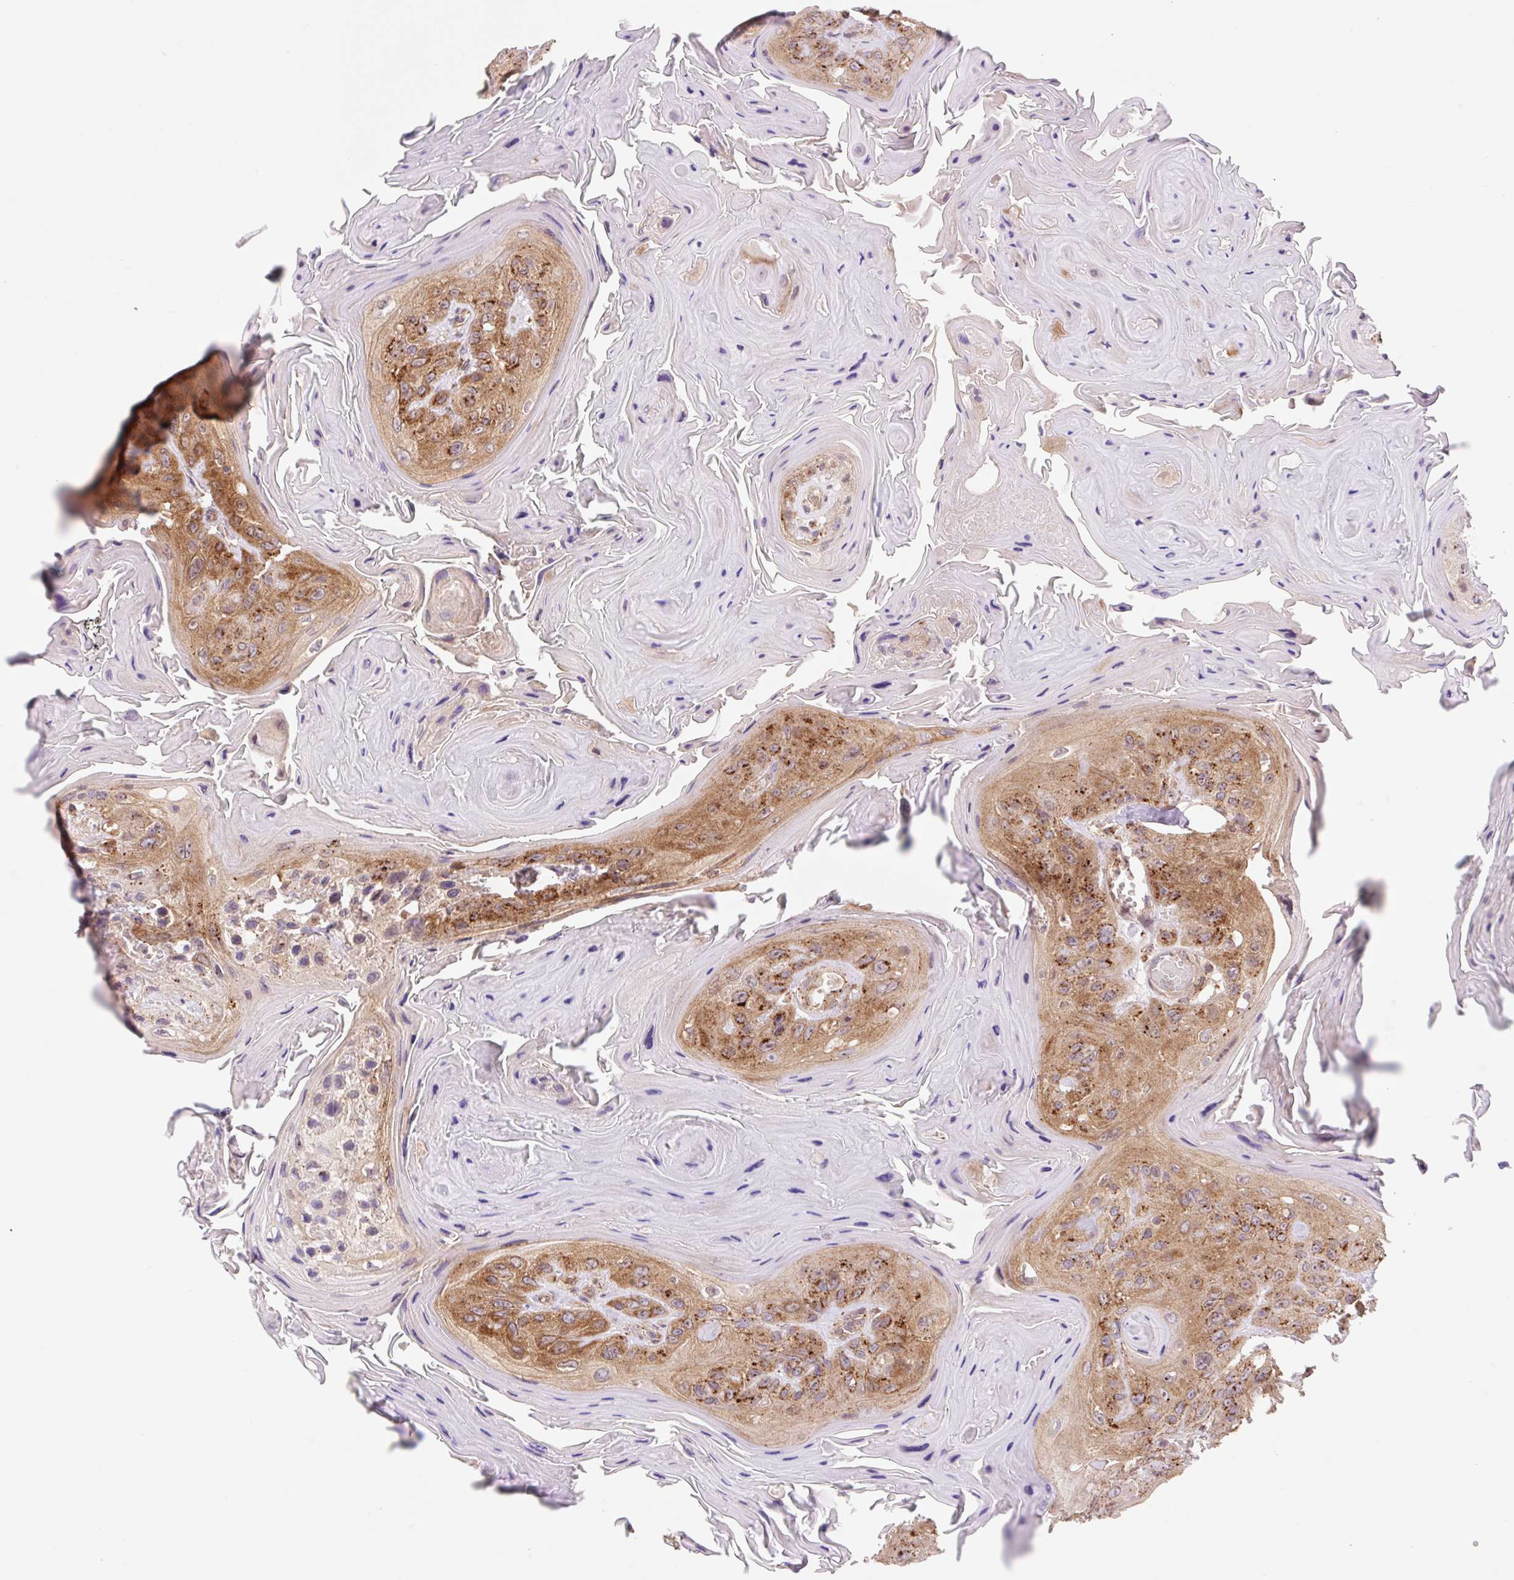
{"staining": {"intensity": "strong", "quantity": "25%-75%", "location": "cytoplasmic/membranous"}, "tissue": "head and neck cancer", "cell_type": "Tumor cells", "image_type": "cancer", "snomed": [{"axis": "morphology", "description": "Squamous cell carcinoma, NOS"}, {"axis": "topography", "description": "Head-Neck"}], "caption": "Head and neck cancer (squamous cell carcinoma) stained for a protein (brown) exhibits strong cytoplasmic/membranous positive positivity in about 25%-75% of tumor cells.", "gene": "VPS4A", "patient": {"sex": "female", "age": 59}}